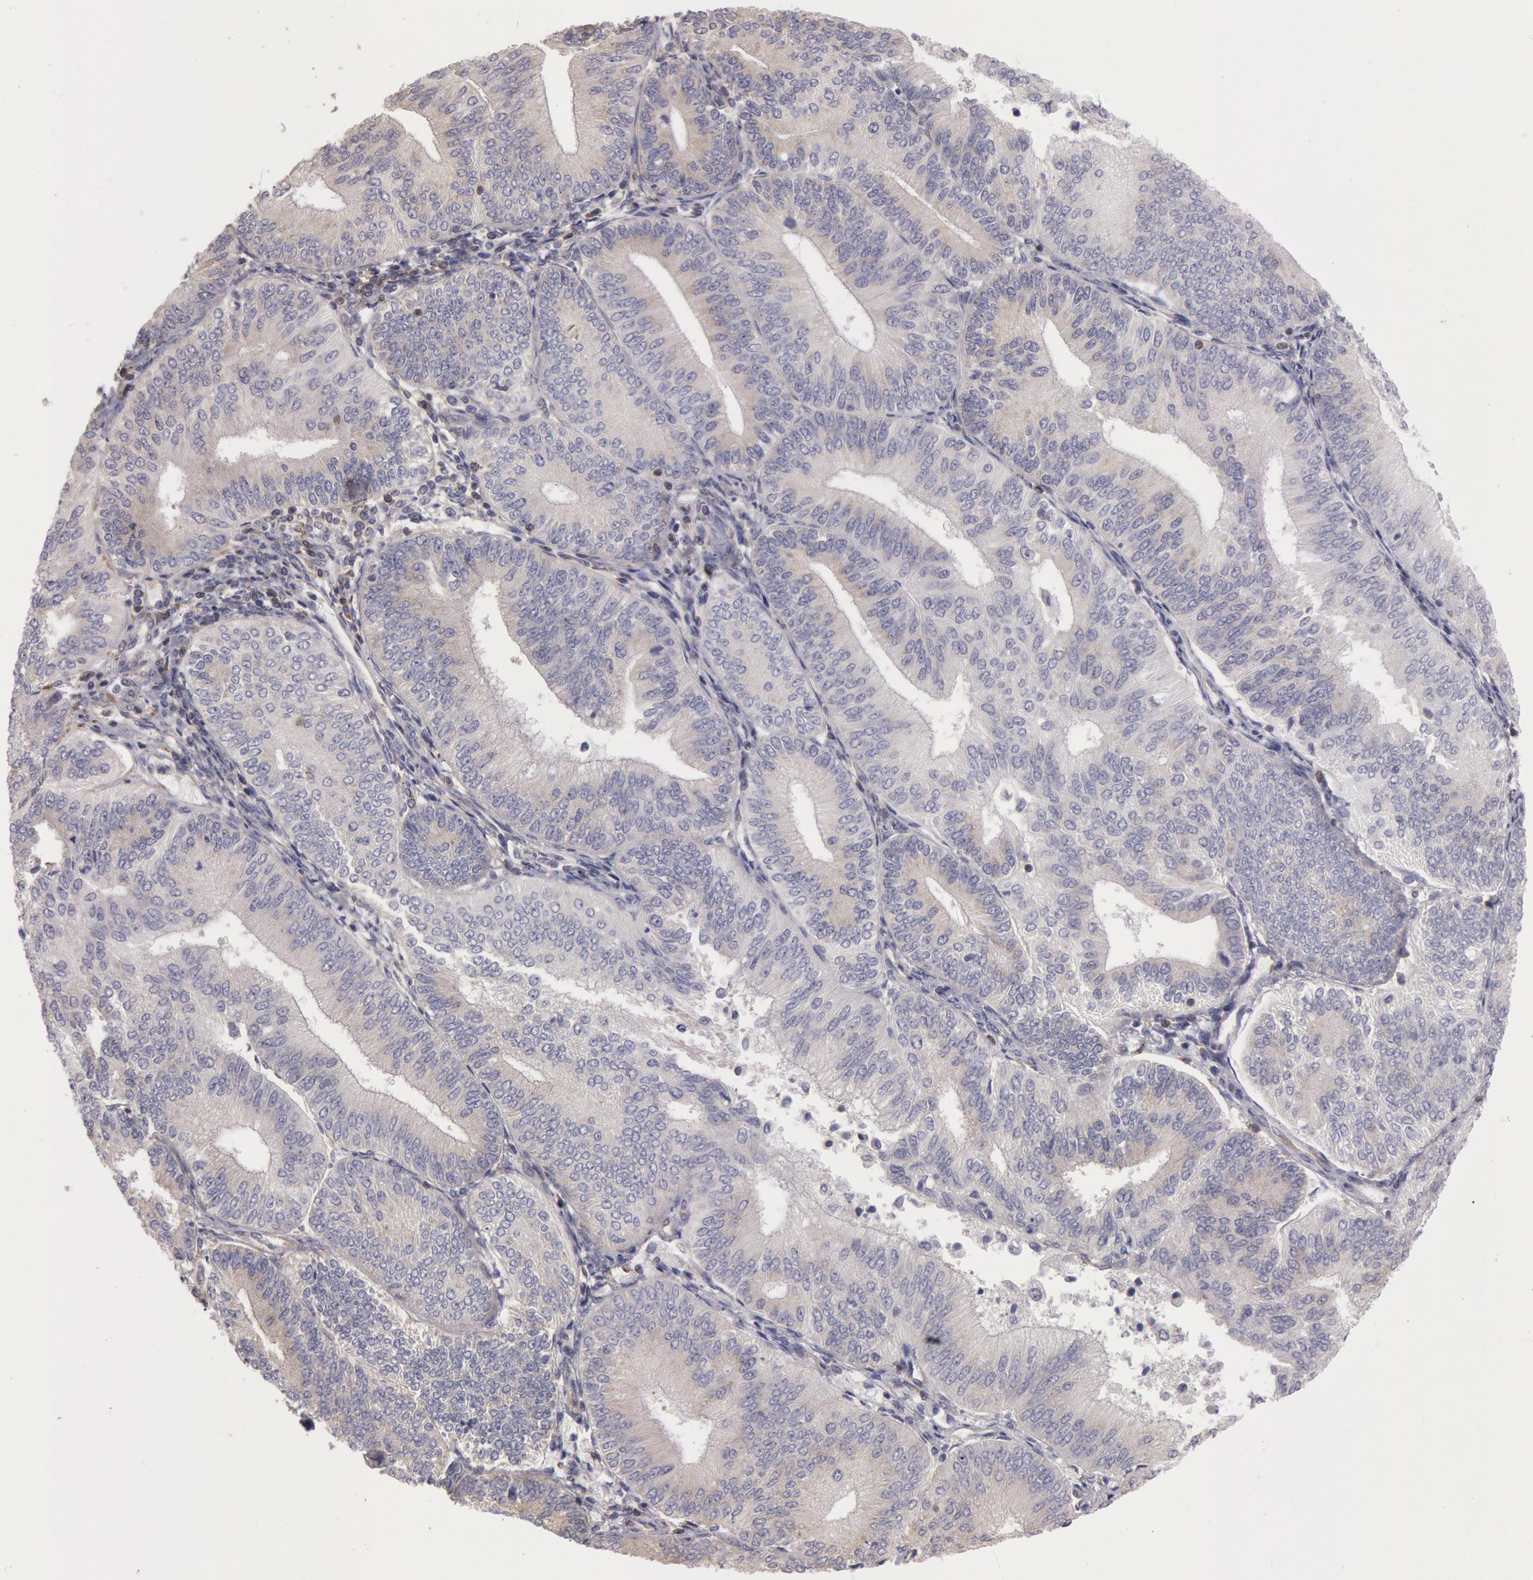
{"staining": {"intensity": "weak", "quantity": "25%-75%", "location": "cytoplasmic/membranous"}, "tissue": "endometrial cancer", "cell_type": "Tumor cells", "image_type": "cancer", "snomed": [{"axis": "morphology", "description": "Adenocarcinoma, NOS"}, {"axis": "topography", "description": "Endometrium"}], "caption": "A low amount of weak cytoplasmic/membranous staining is seen in about 25%-75% of tumor cells in endometrial cancer (adenocarcinoma) tissue.", "gene": "NMT2", "patient": {"sex": "female", "age": 55}}